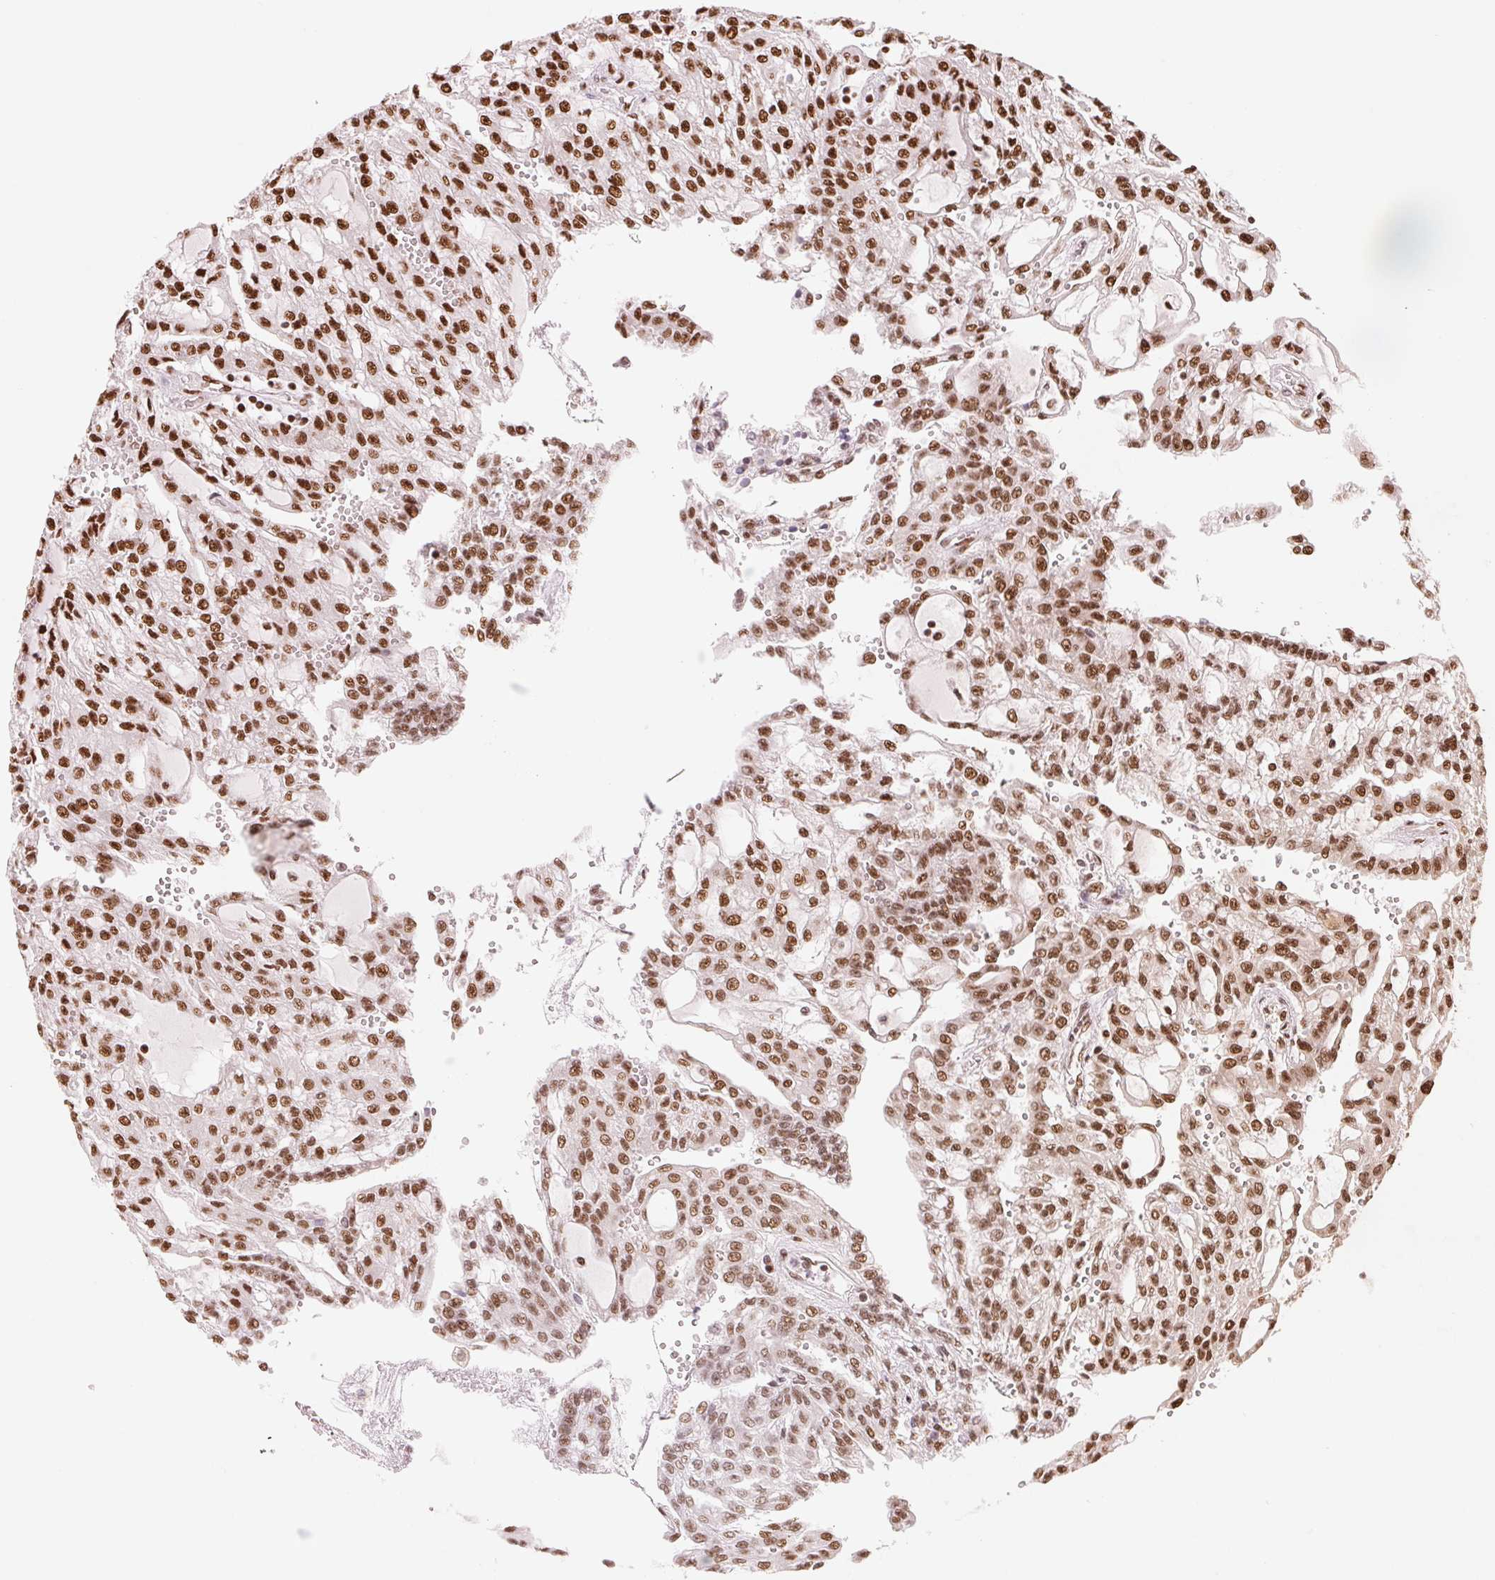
{"staining": {"intensity": "strong", "quantity": ">75%", "location": "nuclear"}, "tissue": "renal cancer", "cell_type": "Tumor cells", "image_type": "cancer", "snomed": [{"axis": "morphology", "description": "Adenocarcinoma, NOS"}, {"axis": "topography", "description": "Kidney"}], "caption": "Immunohistochemical staining of human renal adenocarcinoma demonstrates high levels of strong nuclear positivity in about >75% of tumor cells.", "gene": "NXF1", "patient": {"sex": "male", "age": 63}}